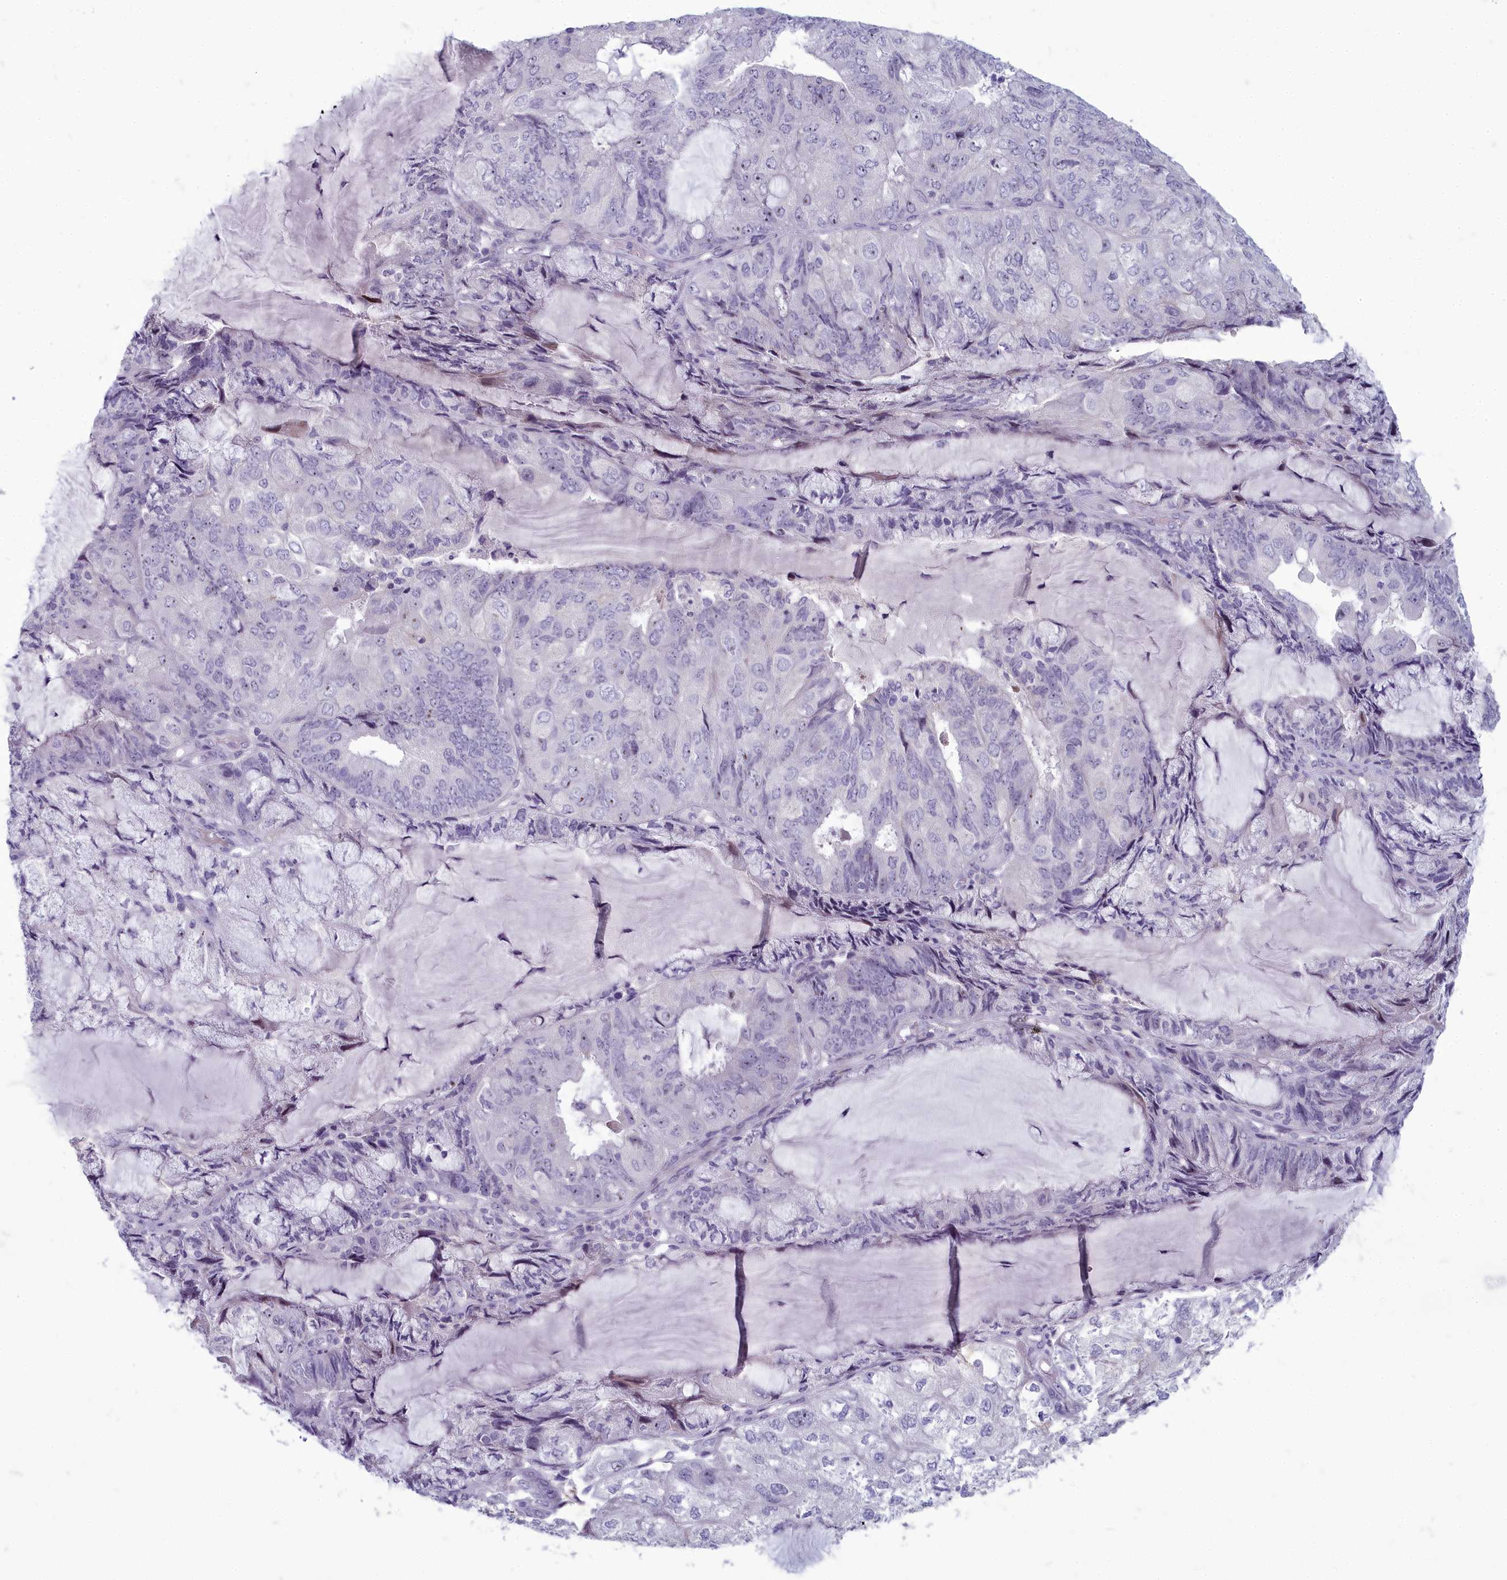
{"staining": {"intensity": "negative", "quantity": "none", "location": "none"}, "tissue": "endometrial cancer", "cell_type": "Tumor cells", "image_type": "cancer", "snomed": [{"axis": "morphology", "description": "Adenocarcinoma, NOS"}, {"axis": "topography", "description": "Endometrium"}], "caption": "Immunohistochemistry of human endometrial cancer demonstrates no positivity in tumor cells.", "gene": "INSYN2A", "patient": {"sex": "female", "age": 81}}